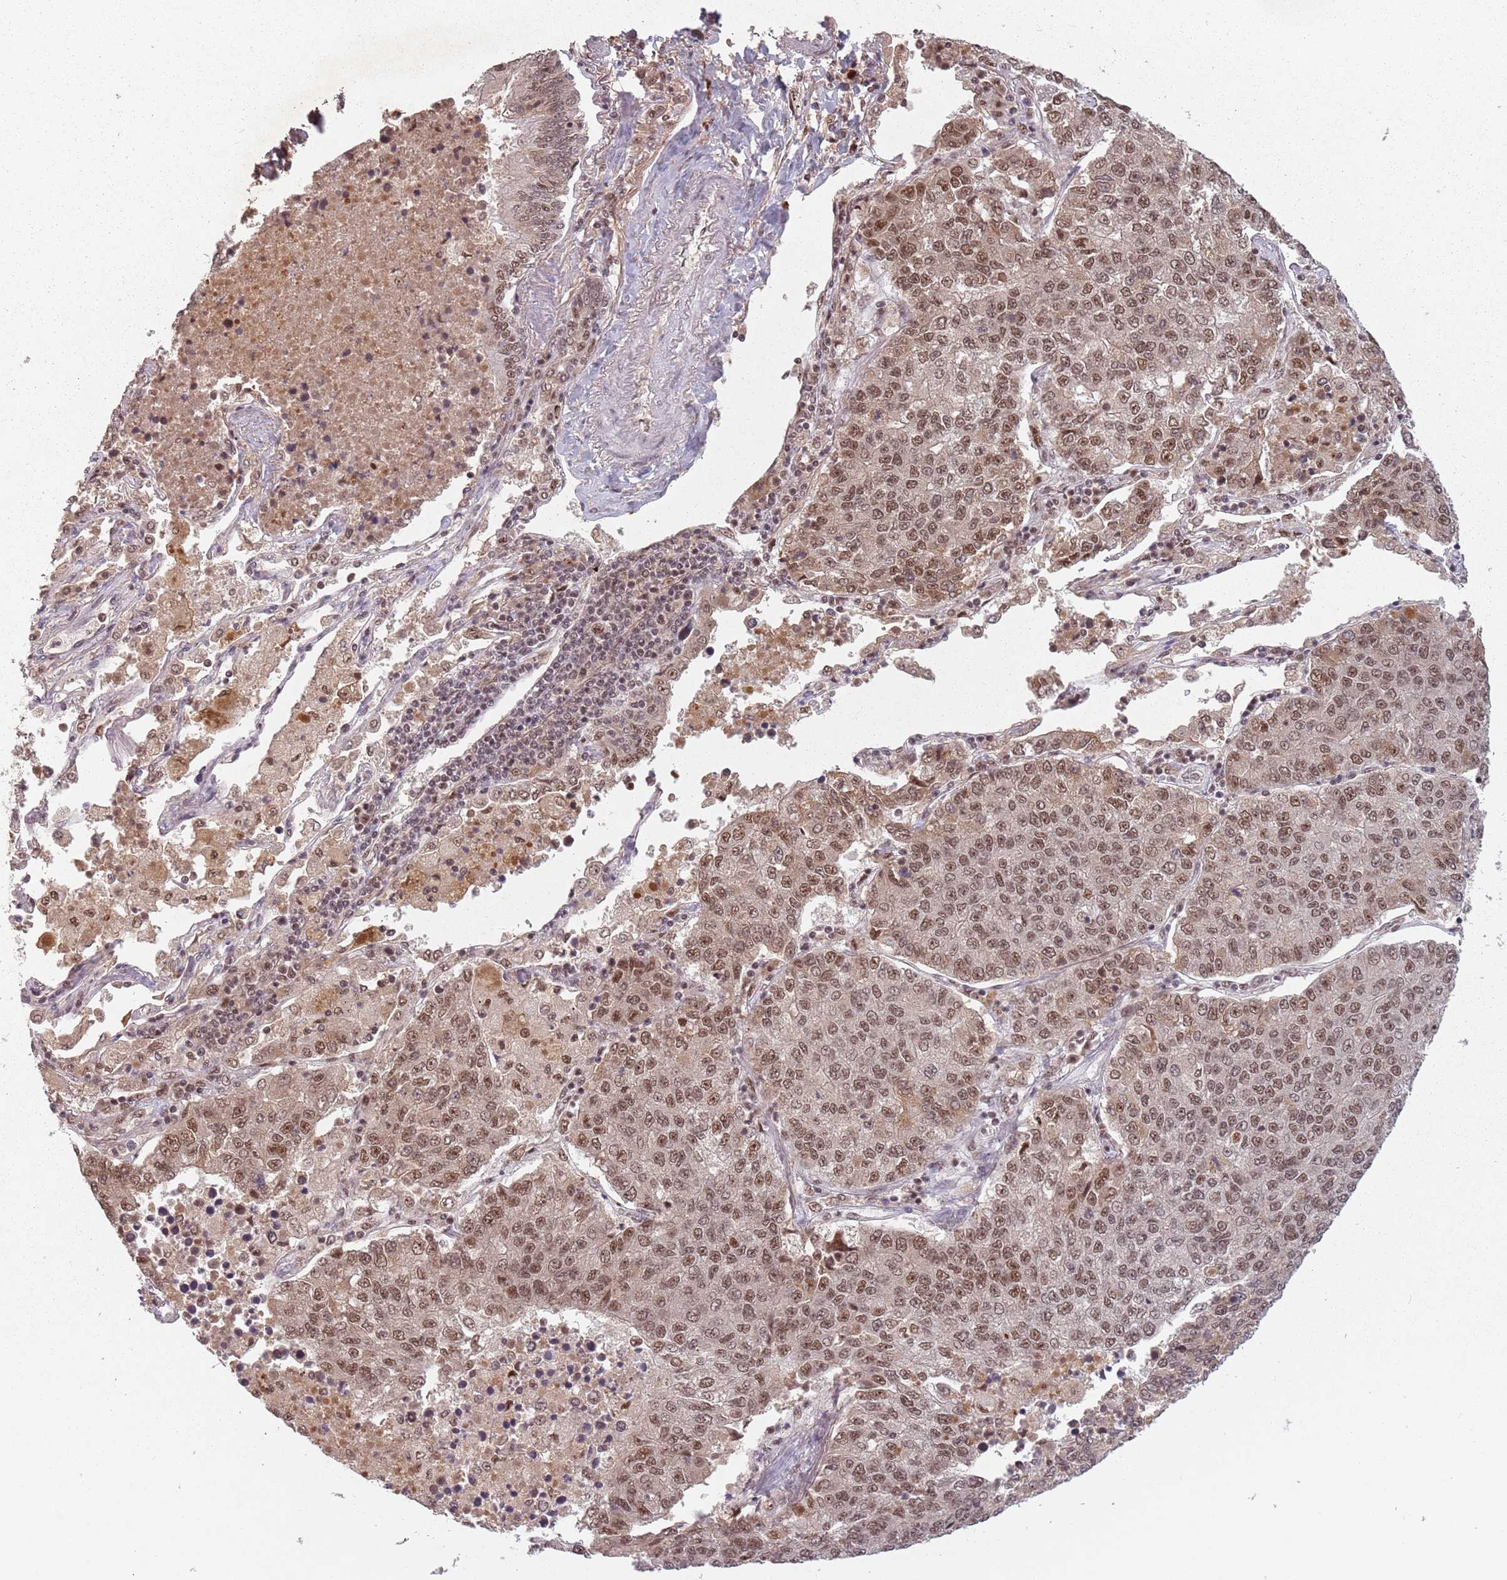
{"staining": {"intensity": "moderate", "quantity": ">75%", "location": "nuclear"}, "tissue": "lung cancer", "cell_type": "Tumor cells", "image_type": "cancer", "snomed": [{"axis": "morphology", "description": "Squamous cell carcinoma, NOS"}, {"axis": "topography", "description": "Lung"}], "caption": "Immunohistochemistry image of neoplastic tissue: lung cancer stained using immunohistochemistry exhibits medium levels of moderate protein expression localized specifically in the nuclear of tumor cells, appearing as a nuclear brown color.", "gene": "NCBP1", "patient": {"sex": "female", "age": 70}}